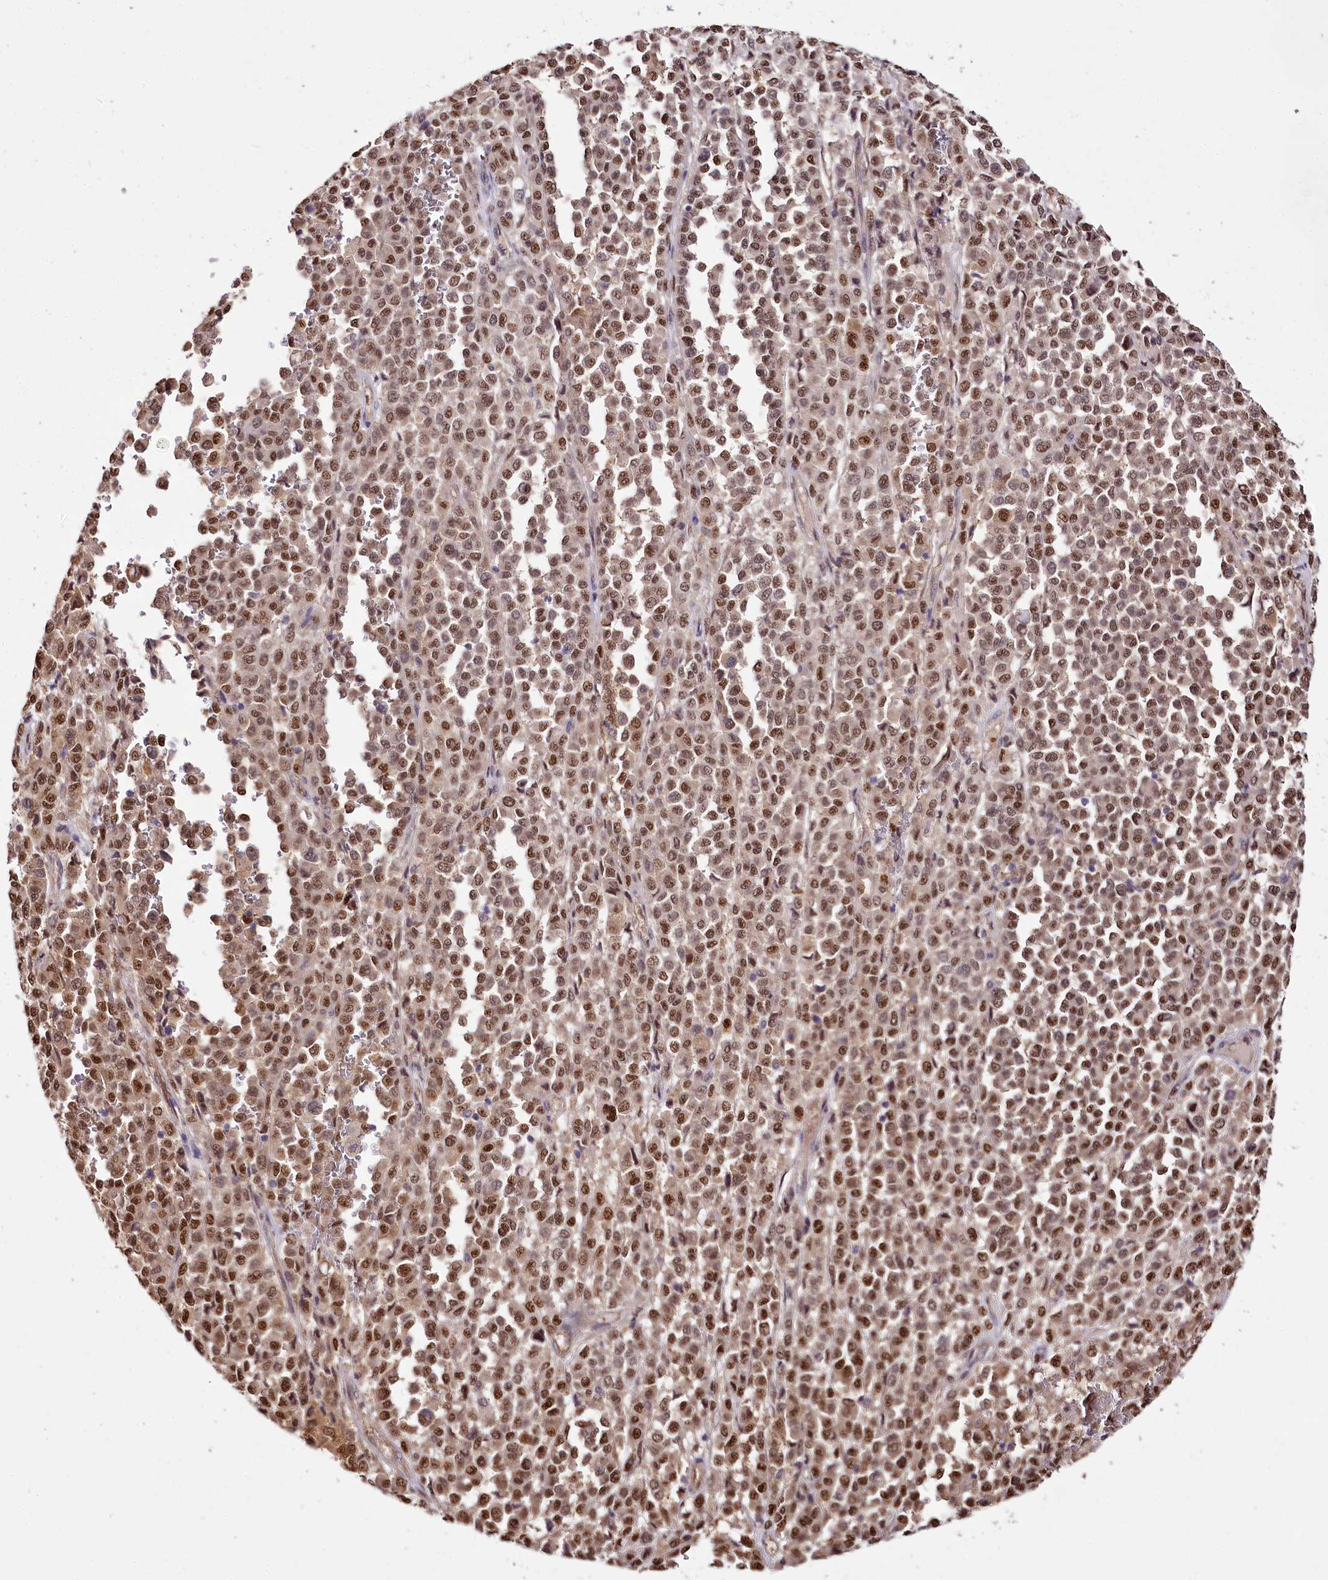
{"staining": {"intensity": "moderate", "quantity": ">75%", "location": "nuclear"}, "tissue": "melanoma", "cell_type": "Tumor cells", "image_type": "cancer", "snomed": [{"axis": "morphology", "description": "Malignant melanoma, Metastatic site"}, {"axis": "topography", "description": "Pancreas"}], "caption": "DAB immunohistochemical staining of malignant melanoma (metastatic site) shows moderate nuclear protein expression in approximately >75% of tumor cells. Nuclei are stained in blue.", "gene": "GNL3L", "patient": {"sex": "female", "age": 30}}